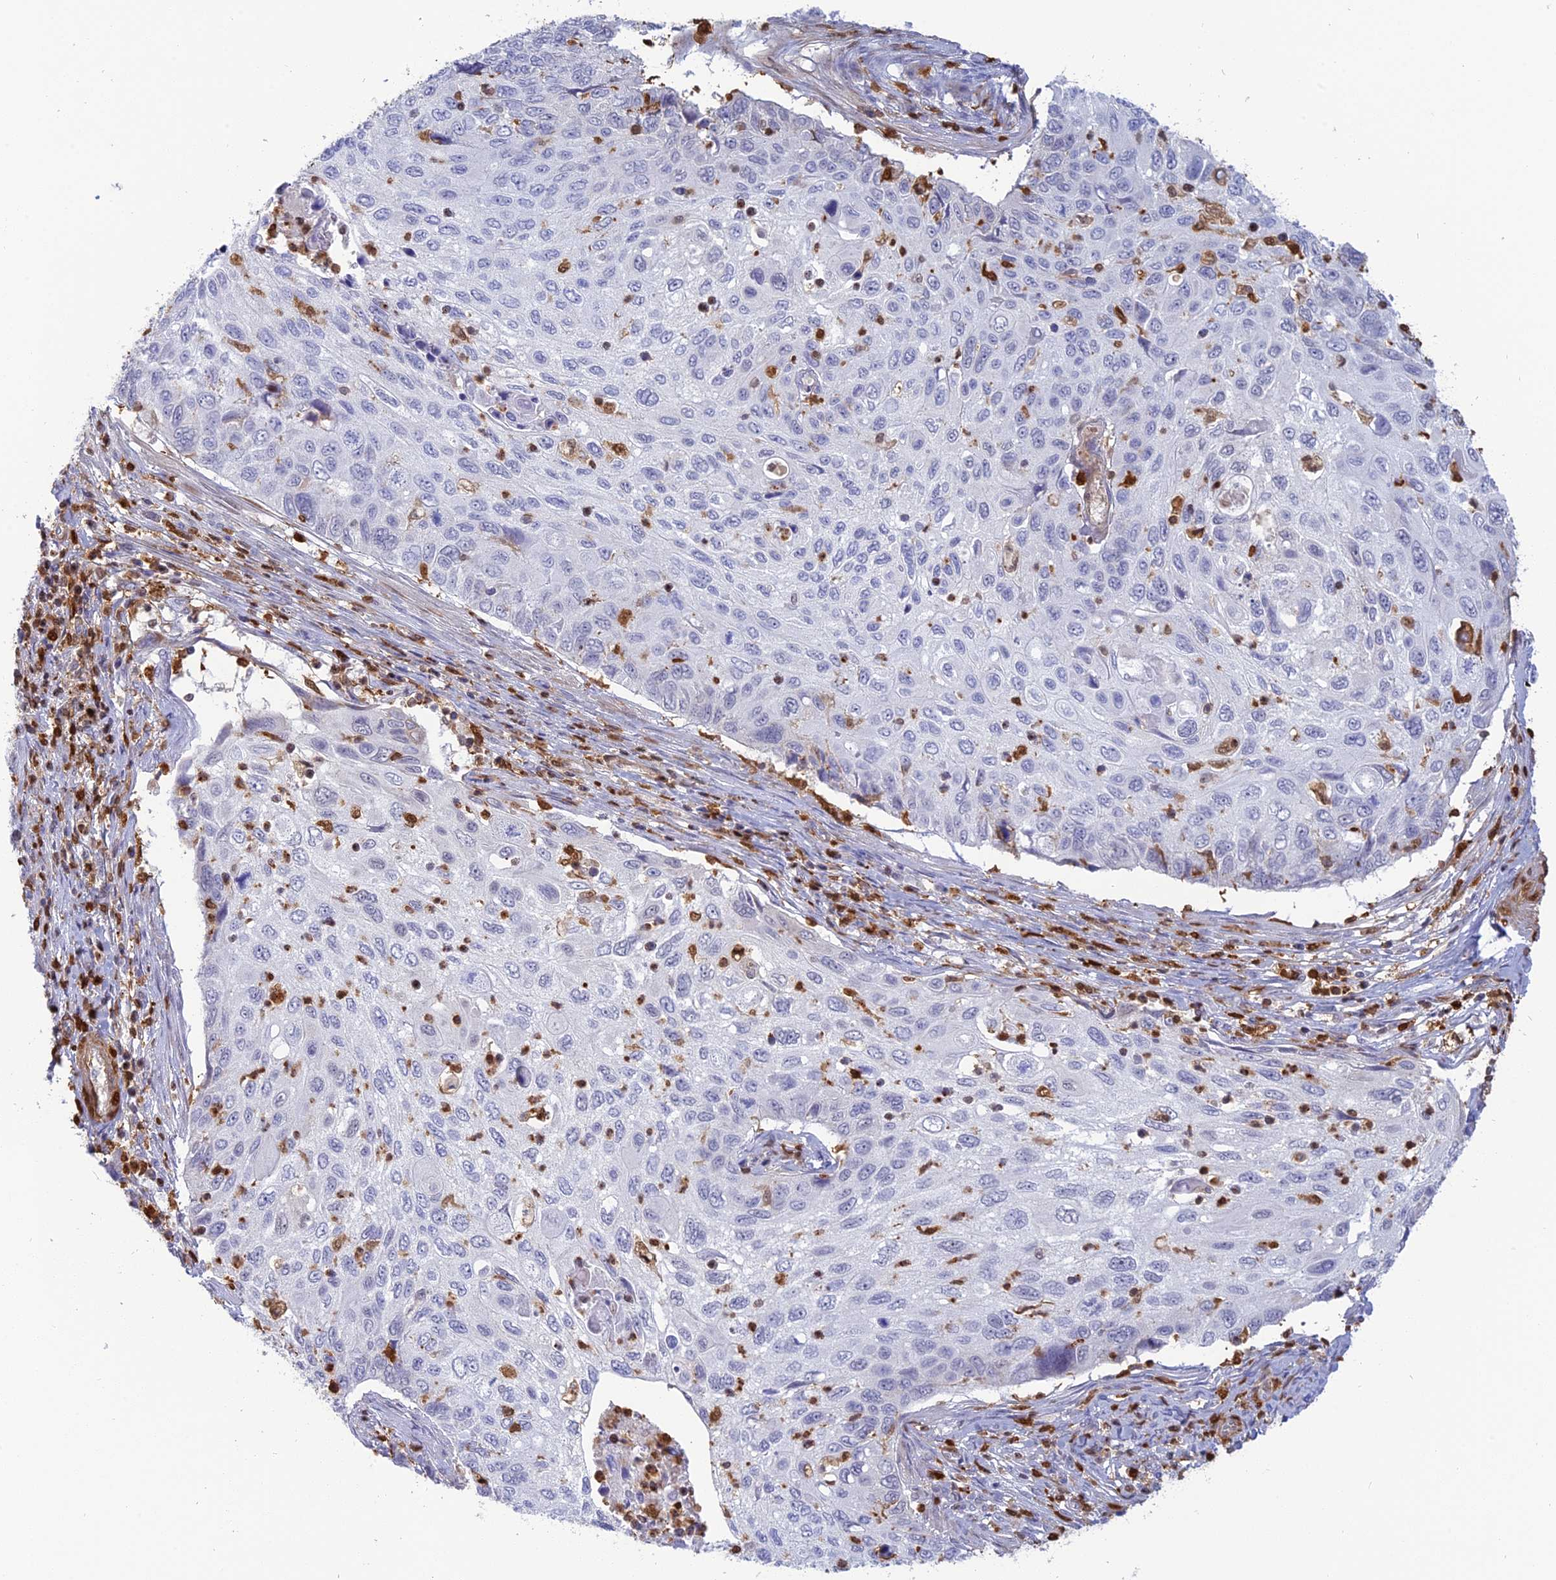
{"staining": {"intensity": "negative", "quantity": "none", "location": "none"}, "tissue": "cervical cancer", "cell_type": "Tumor cells", "image_type": "cancer", "snomed": [{"axis": "morphology", "description": "Squamous cell carcinoma, NOS"}, {"axis": "topography", "description": "Cervix"}], "caption": "Squamous cell carcinoma (cervical) was stained to show a protein in brown. There is no significant expression in tumor cells.", "gene": "PGBD4", "patient": {"sex": "female", "age": 70}}